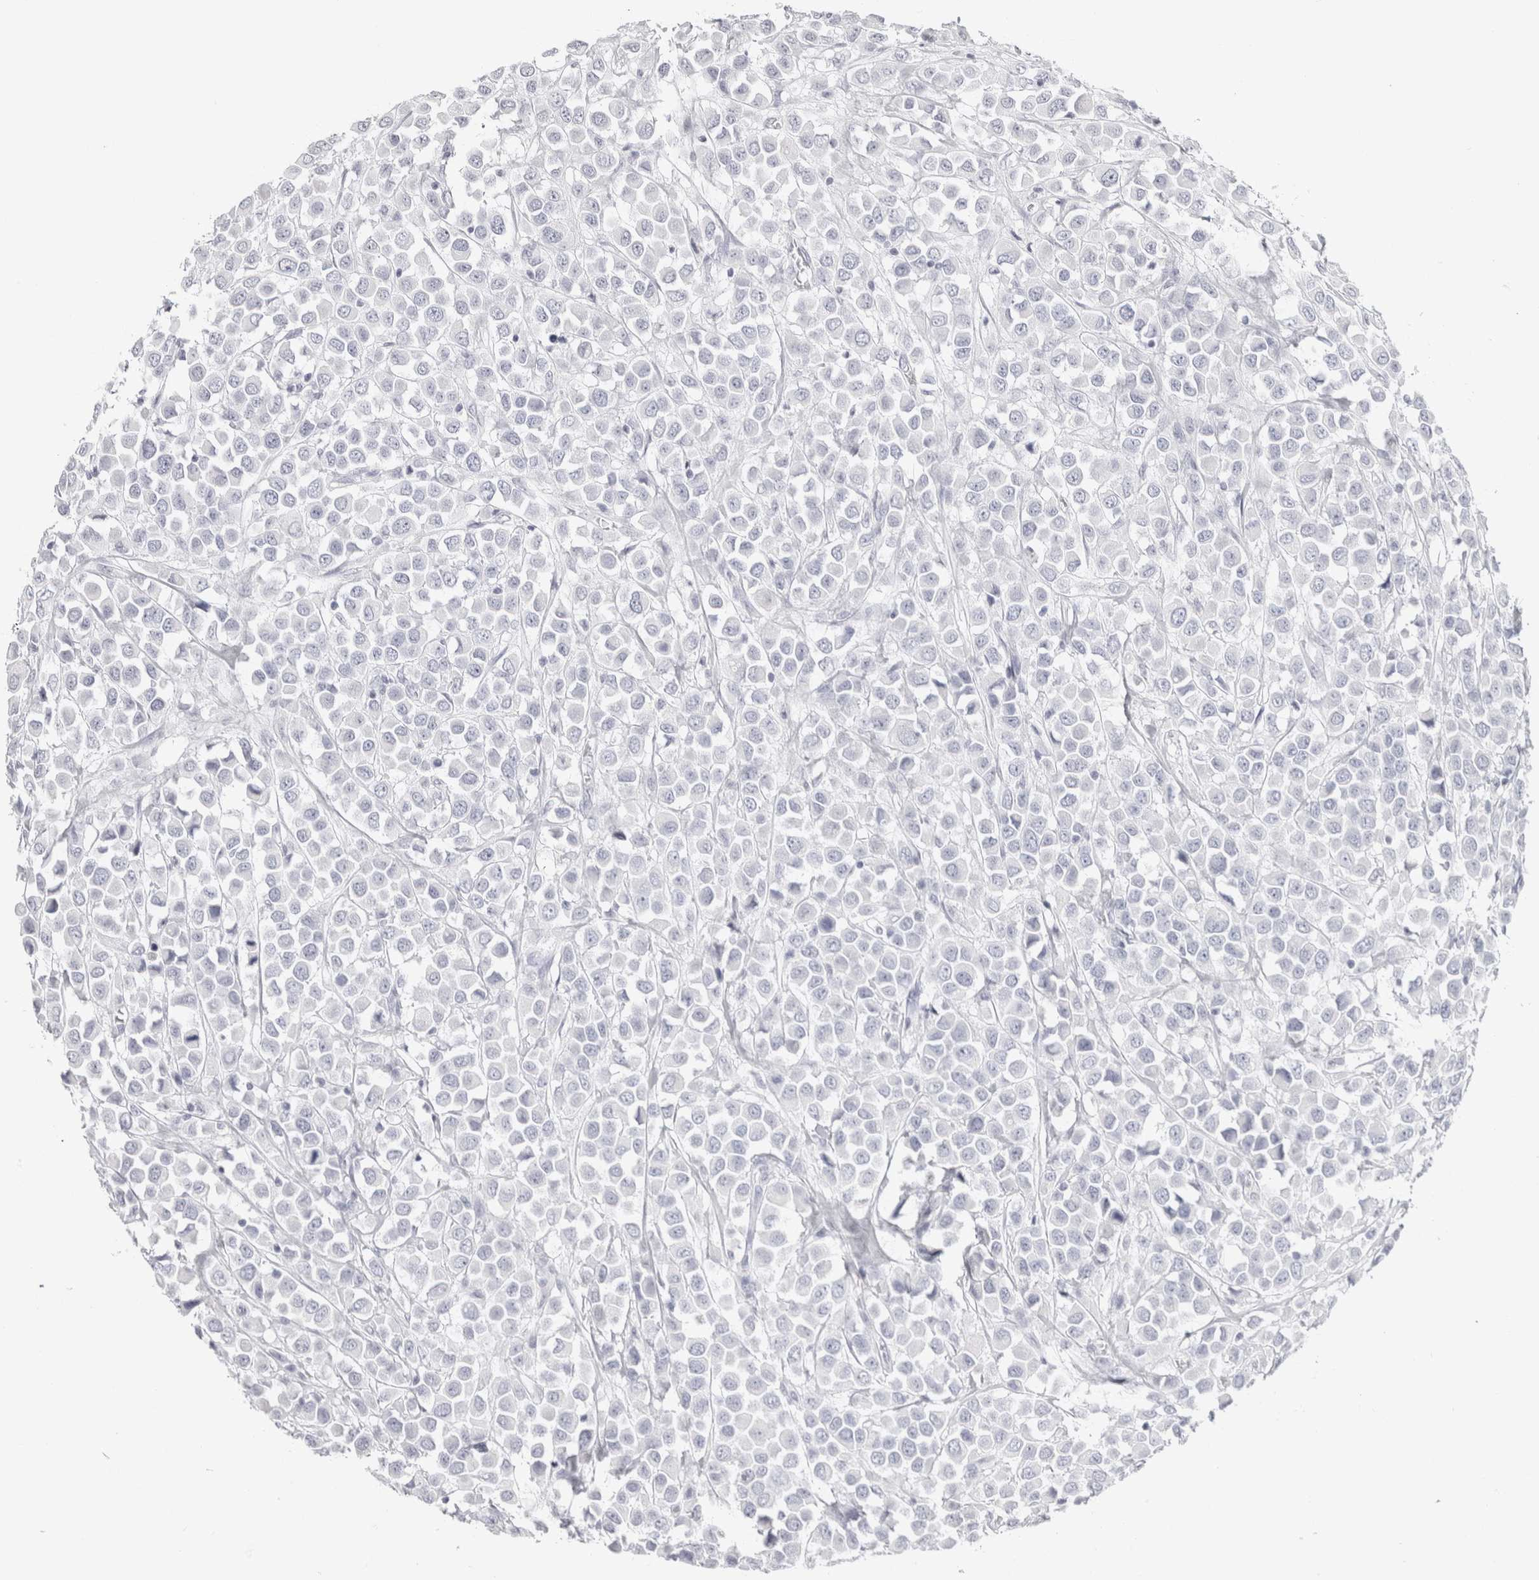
{"staining": {"intensity": "negative", "quantity": "none", "location": "none"}, "tissue": "breast cancer", "cell_type": "Tumor cells", "image_type": "cancer", "snomed": [{"axis": "morphology", "description": "Duct carcinoma"}, {"axis": "topography", "description": "Breast"}], "caption": "There is no significant expression in tumor cells of breast infiltrating ductal carcinoma. (Brightfield microscopy of DAB immunohistochemistry at high magnification).", "gene": "GARIN1A", "patient": {"sex": "female", "age": 61}}